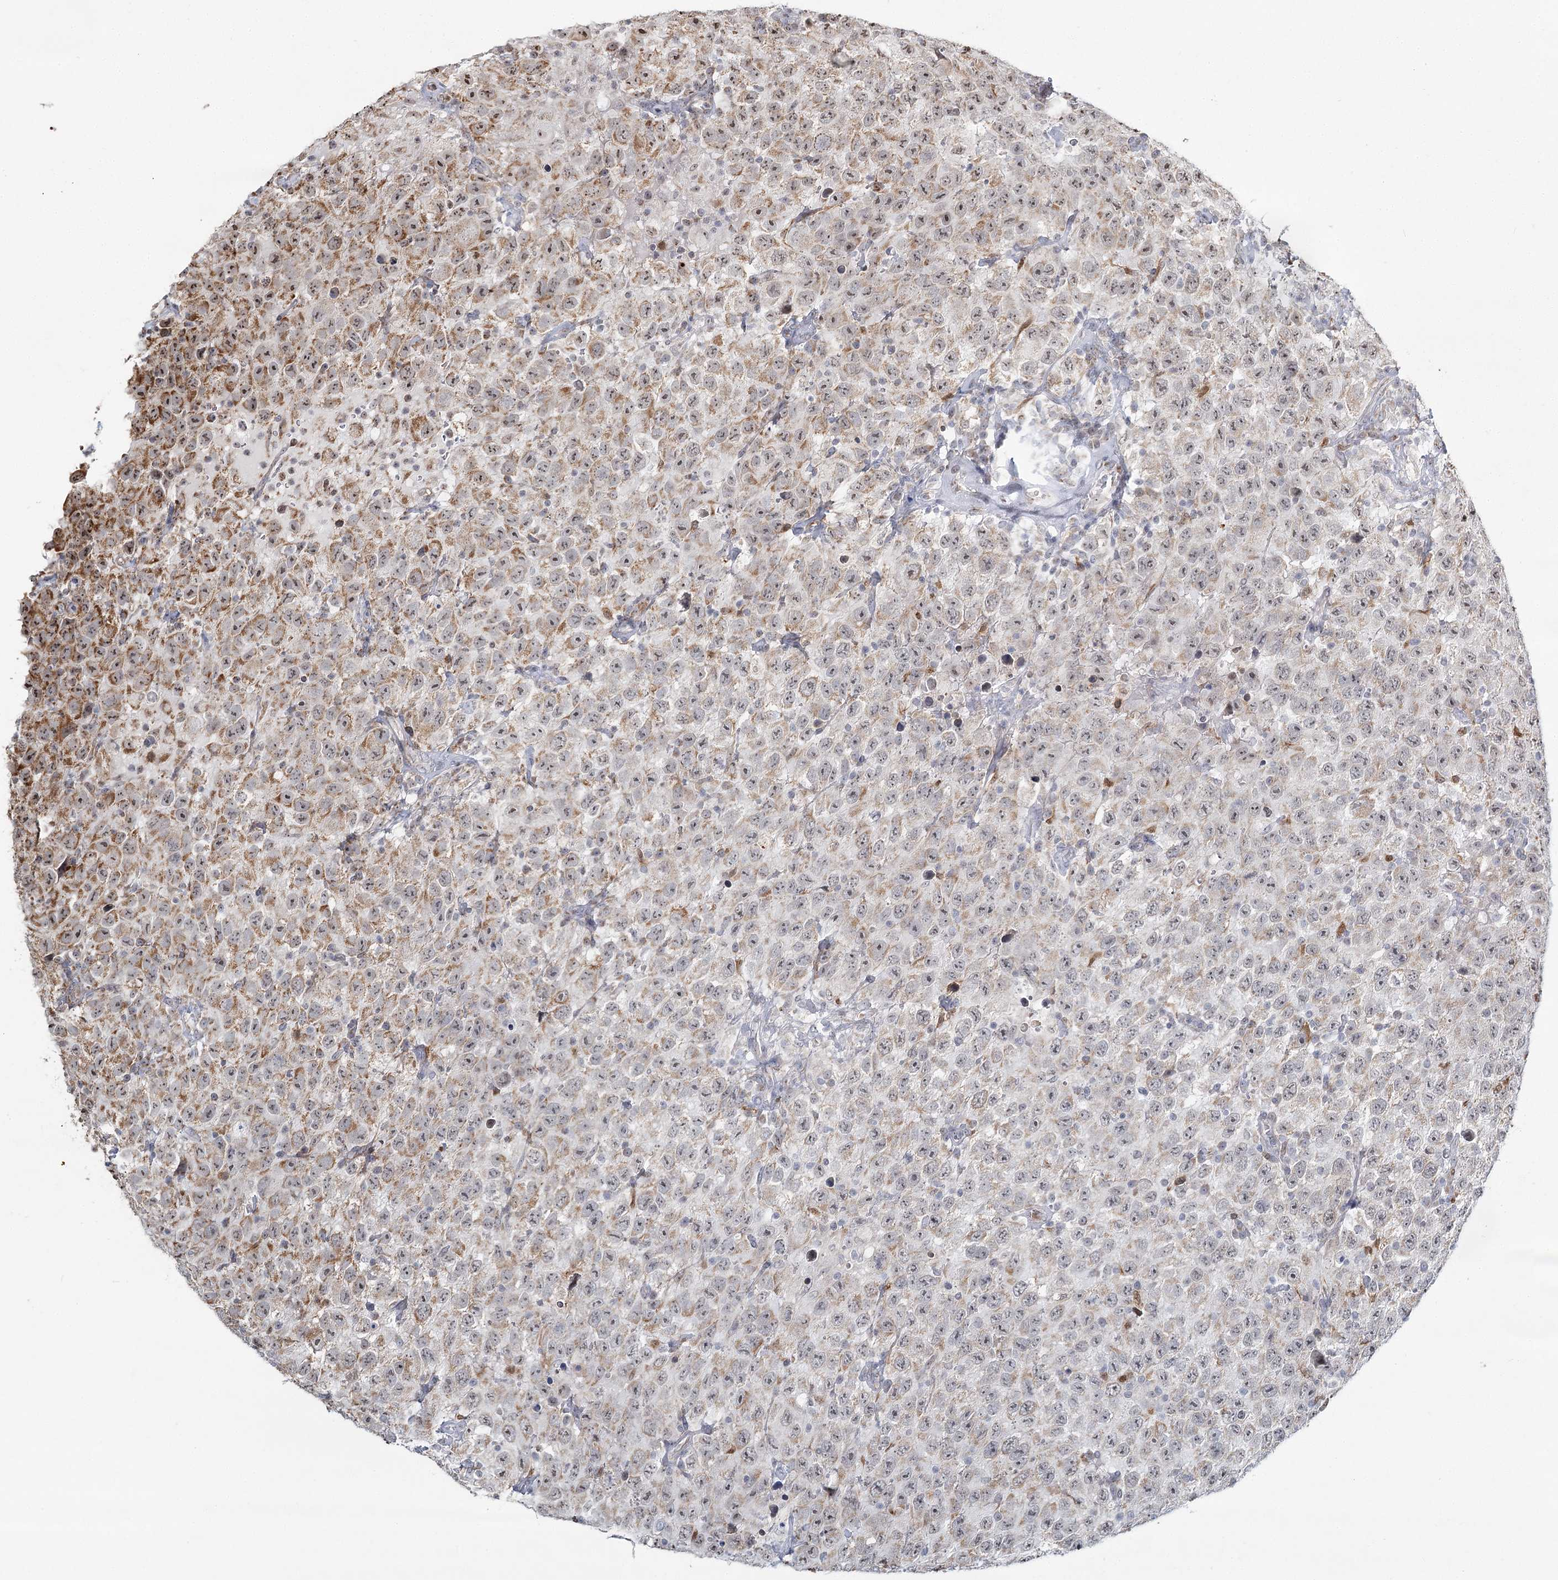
{"staining": {"intensity": "moderate", "quantity": "25%-75%", "location": "cytoplasmic/membranous"}, "tissue": "testis cancer", "cell_type": "Tumor cells", "image_type": "cancer", "snomed": [{"axis": "morphology", "description": "Seminoma, NOS"}, {"axis": "topography", "description": "Testis"}], "caption": "This is a photomicrograph of immunohistochemistry (IHC) staining of testis cancer, which shows moderate staining in the cytoplasmic/membranous of tumor cells.", "gene": "ATAD1", "patient": {"sex": "male", "age": 41}}